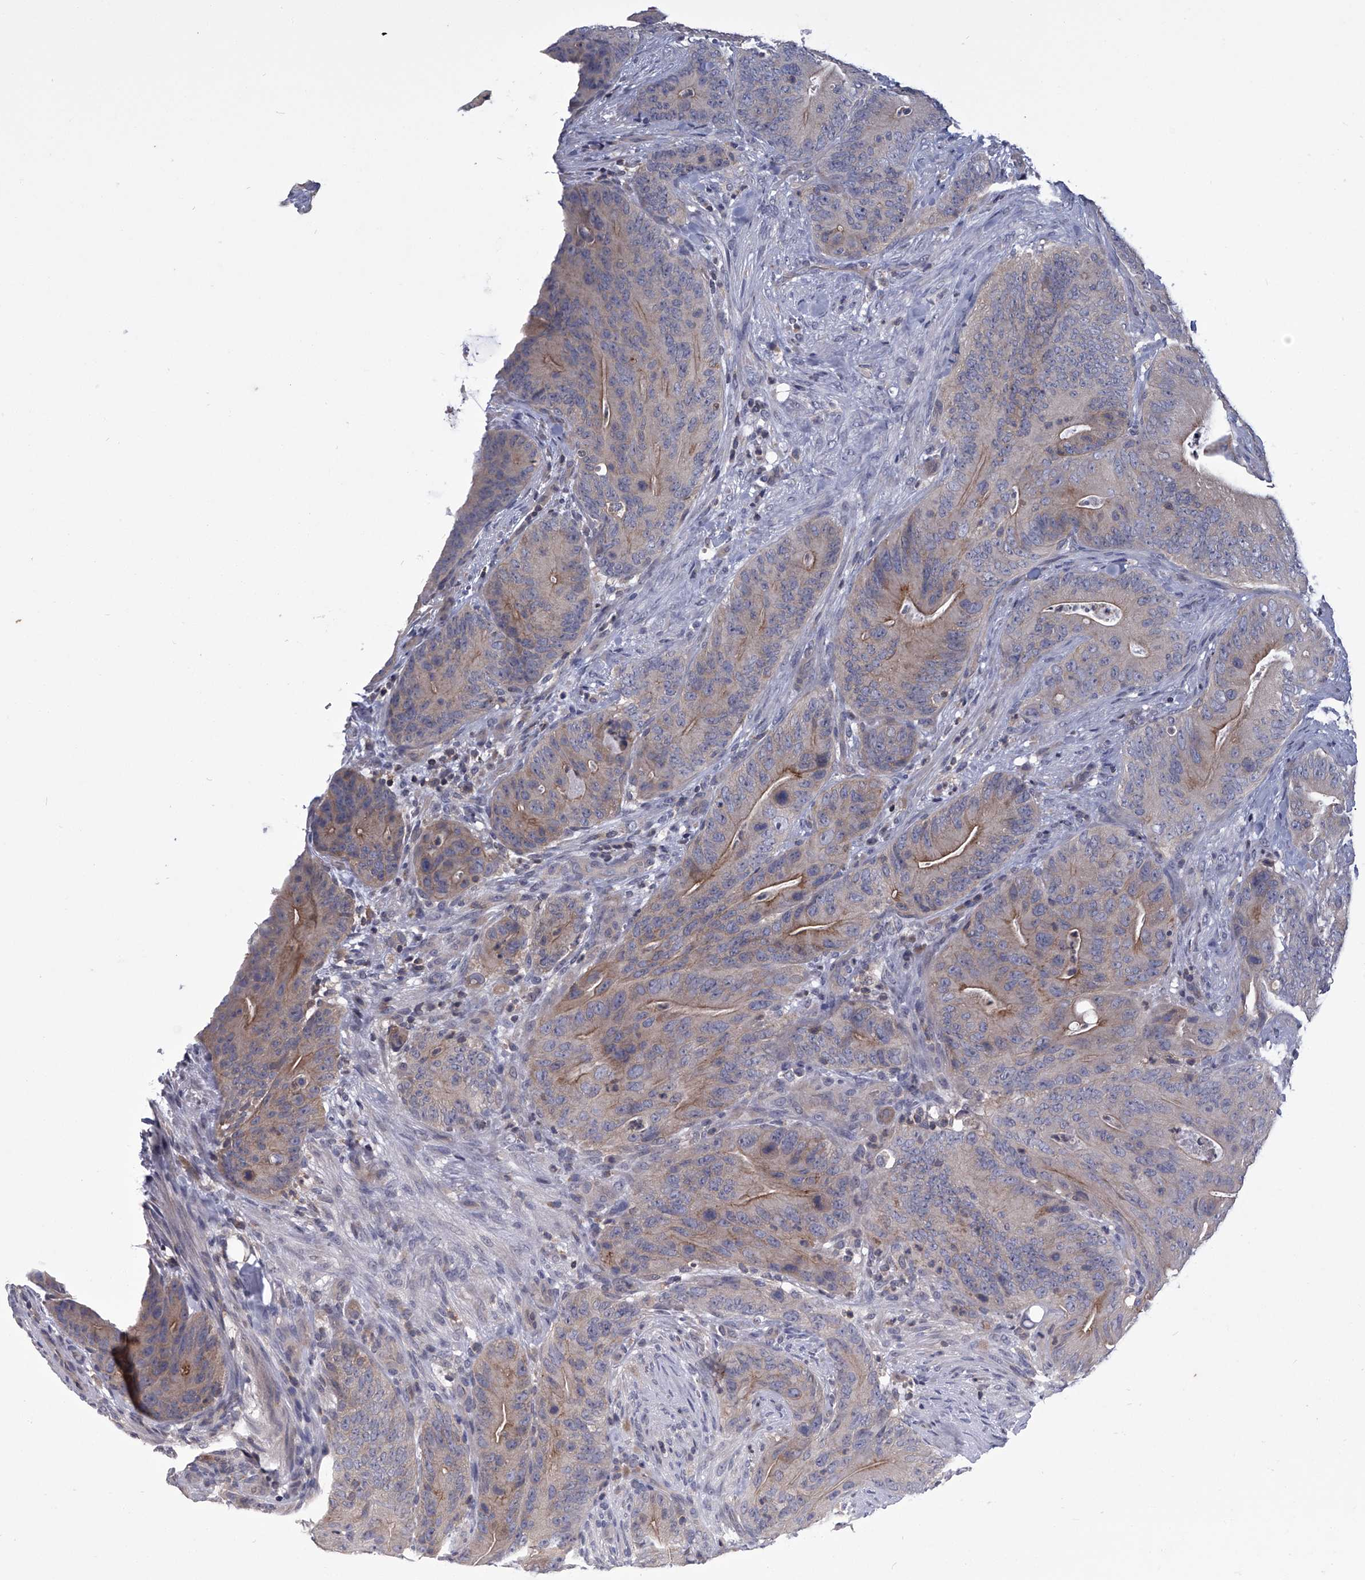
{"staining": {"intensity": "moderate", "quantity": "25%-75%", "location": "cytoplasmic/membranous"}, "tissue": "colorectal cancer", "cell_type": "Tumor cells", "image_type": "cancer", "snomed": [{"axis": "morphology", "description": "Normal tissue, NOS"}, {"axis": "topography", "description": "Colon"}], "caption": "This histopathology image demonstrates immunohistochemistry staining of human colorectal cancer, with medium moderate cytoplasmic/membranous staining in approximately 25%-75% of tumor cells.", "gene": "PAN3", "patient": {"sex": "female", "age": 82}}